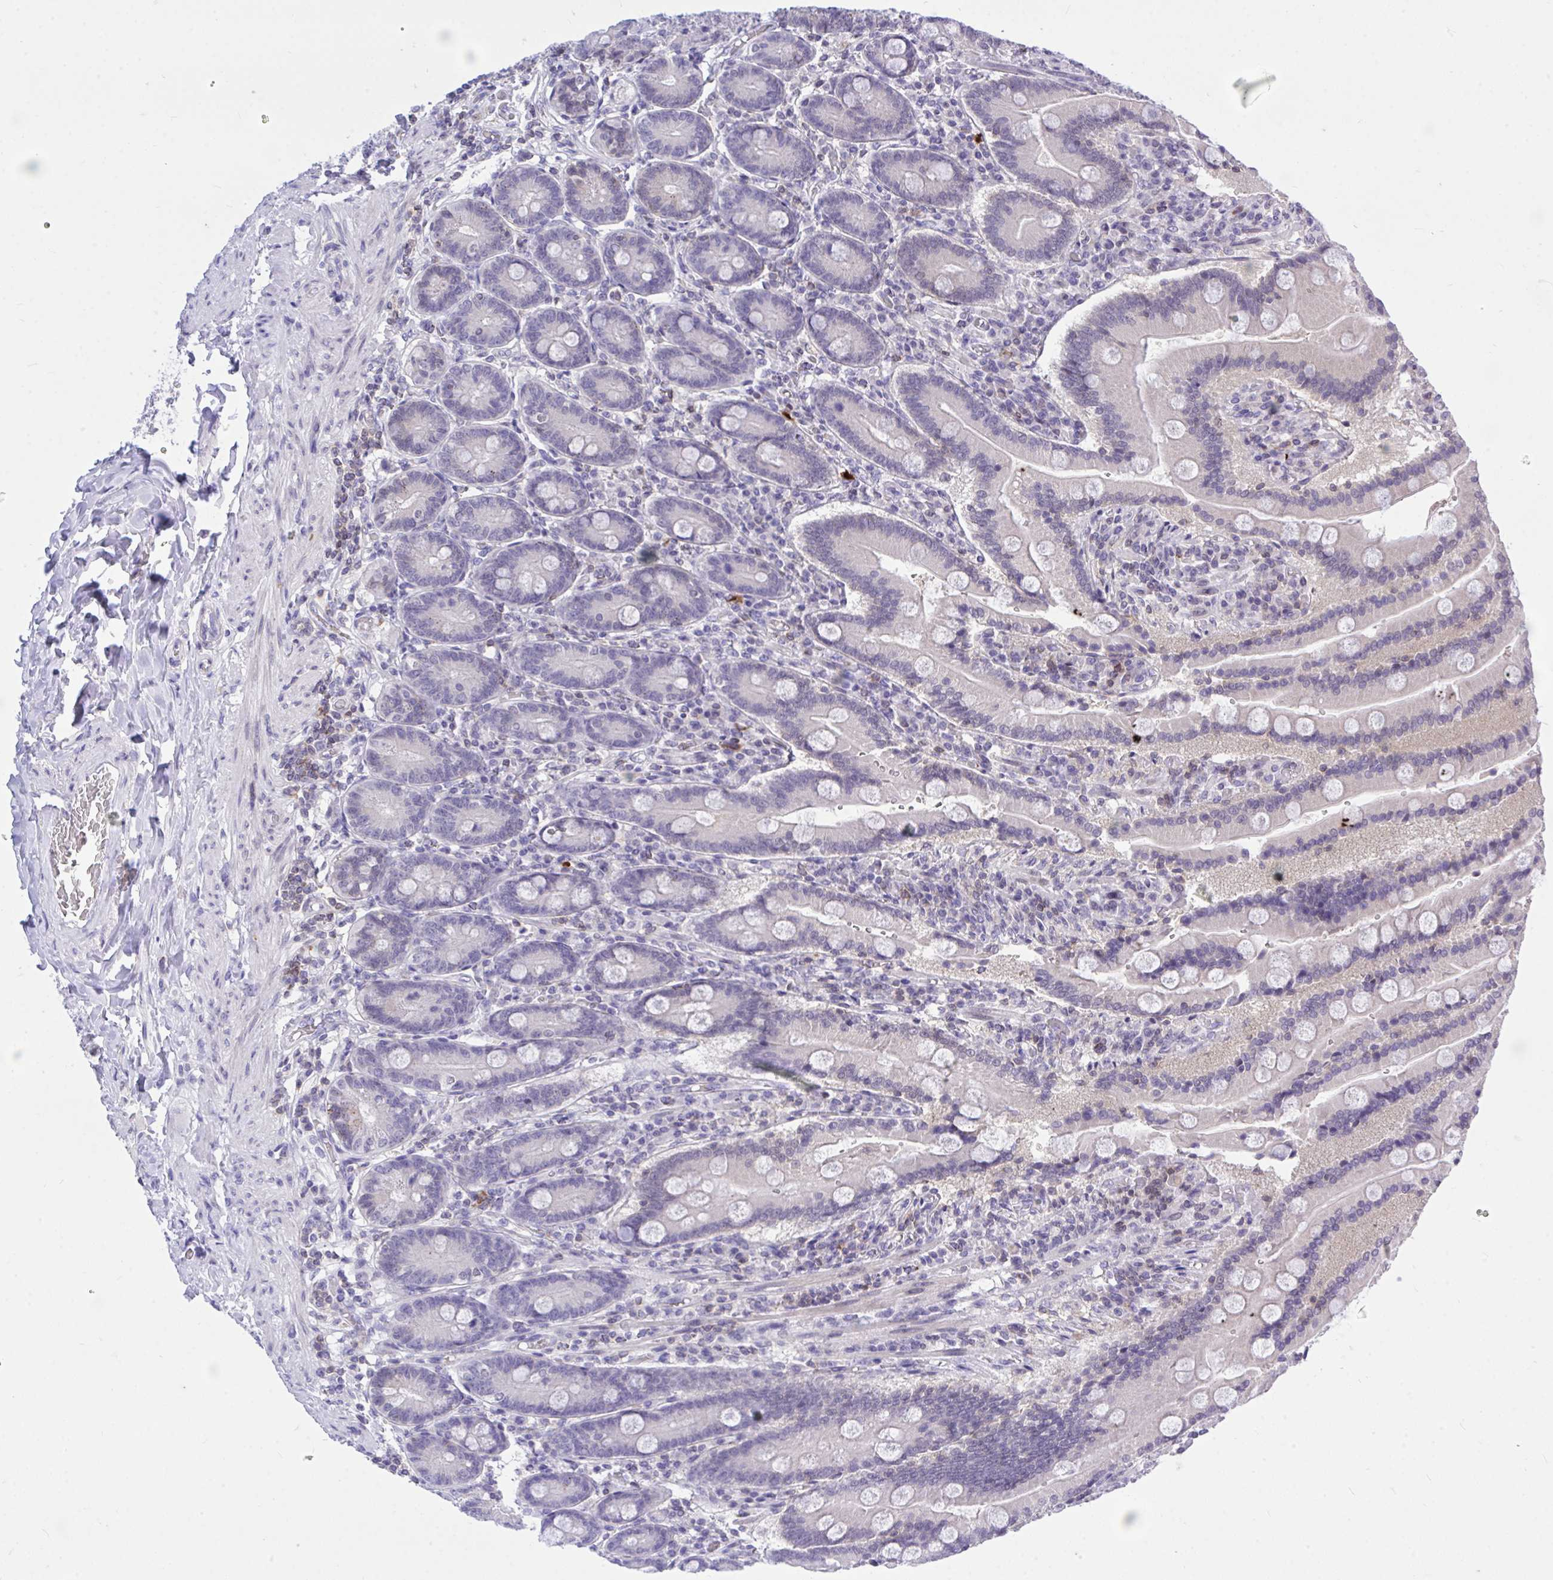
{"staining": {"intensity": "weak", "quantity": "<25%", "location": "cytoplasmic/membranous"}, "tissue": "duodenum", "cell_type": "Glandular cells", "image_type": "normal", "snomed": [{"axis": "morphology", "description": "Normal tissue, NOS"}, {"axis": "topography", "description": "Duodenum"}], "caption": "DAB (3,3'-diaminobenzidine) immunohistochemical staining of normal human duodenum displays no significant staining in glandular cells.", "gene": "CXCL8", "patient": {"sex": "female", "age": 62}}